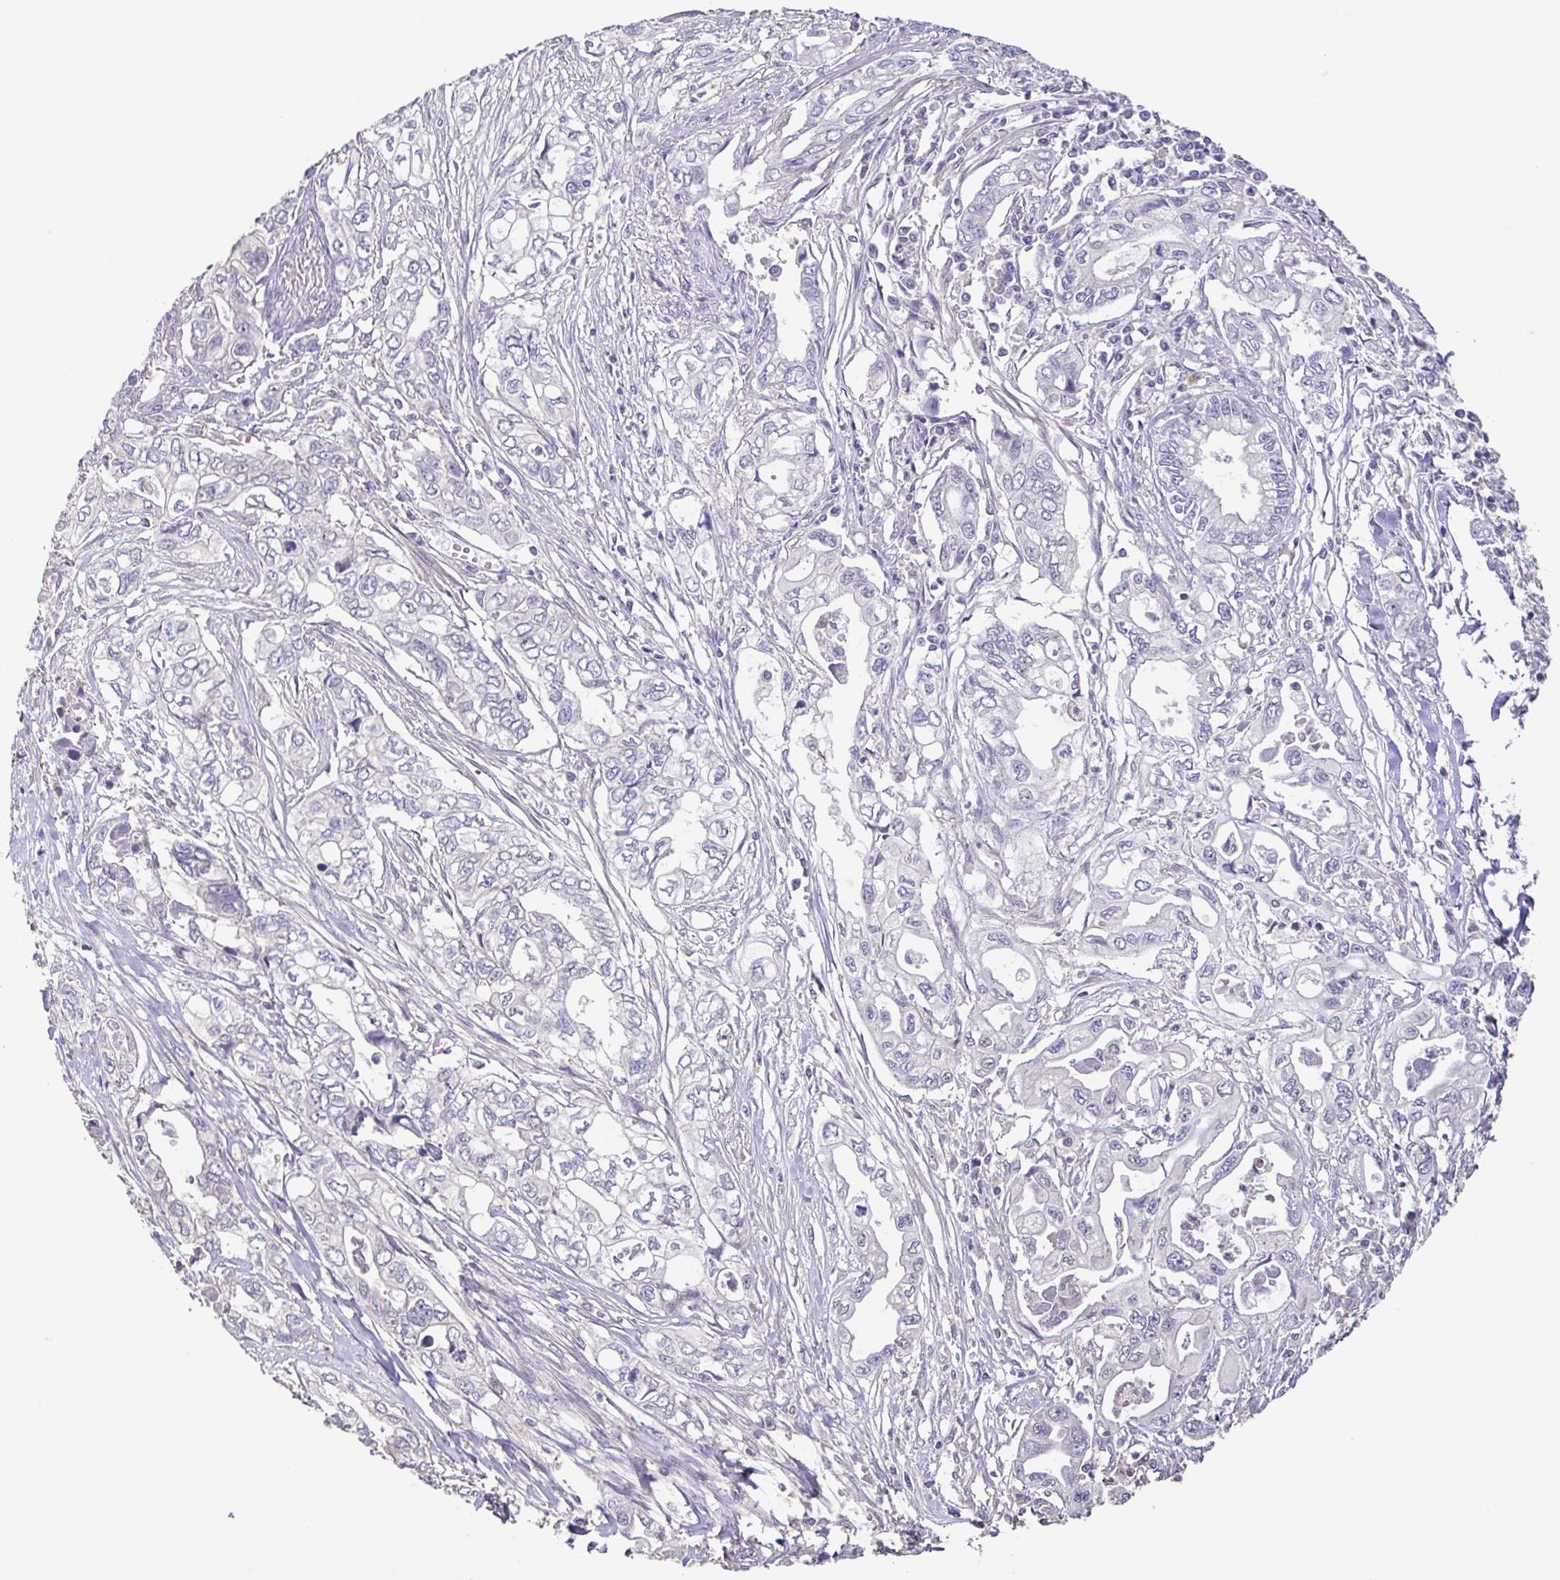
{"staining": {"intensity": "negative", "quantity": "none", "location": "none"}, "tissue": "pancreatic cancer", "cell_type": "Tumor cells", "image_type": "cancer", "snomed": [{"axis": "morphology", "description": "Adenocarcinoma, NOS"}, {"axis": "topography", "description": "Pancreas"}], "caption": "IHC micrograph of neoplastic tissue: pancreatic cancer (adenocarcinoma) stained with DAB shows no significant protein expression in tumor cells.", "gene": "ACTRT2", "patient": {"sex": "male", "age": 68}}